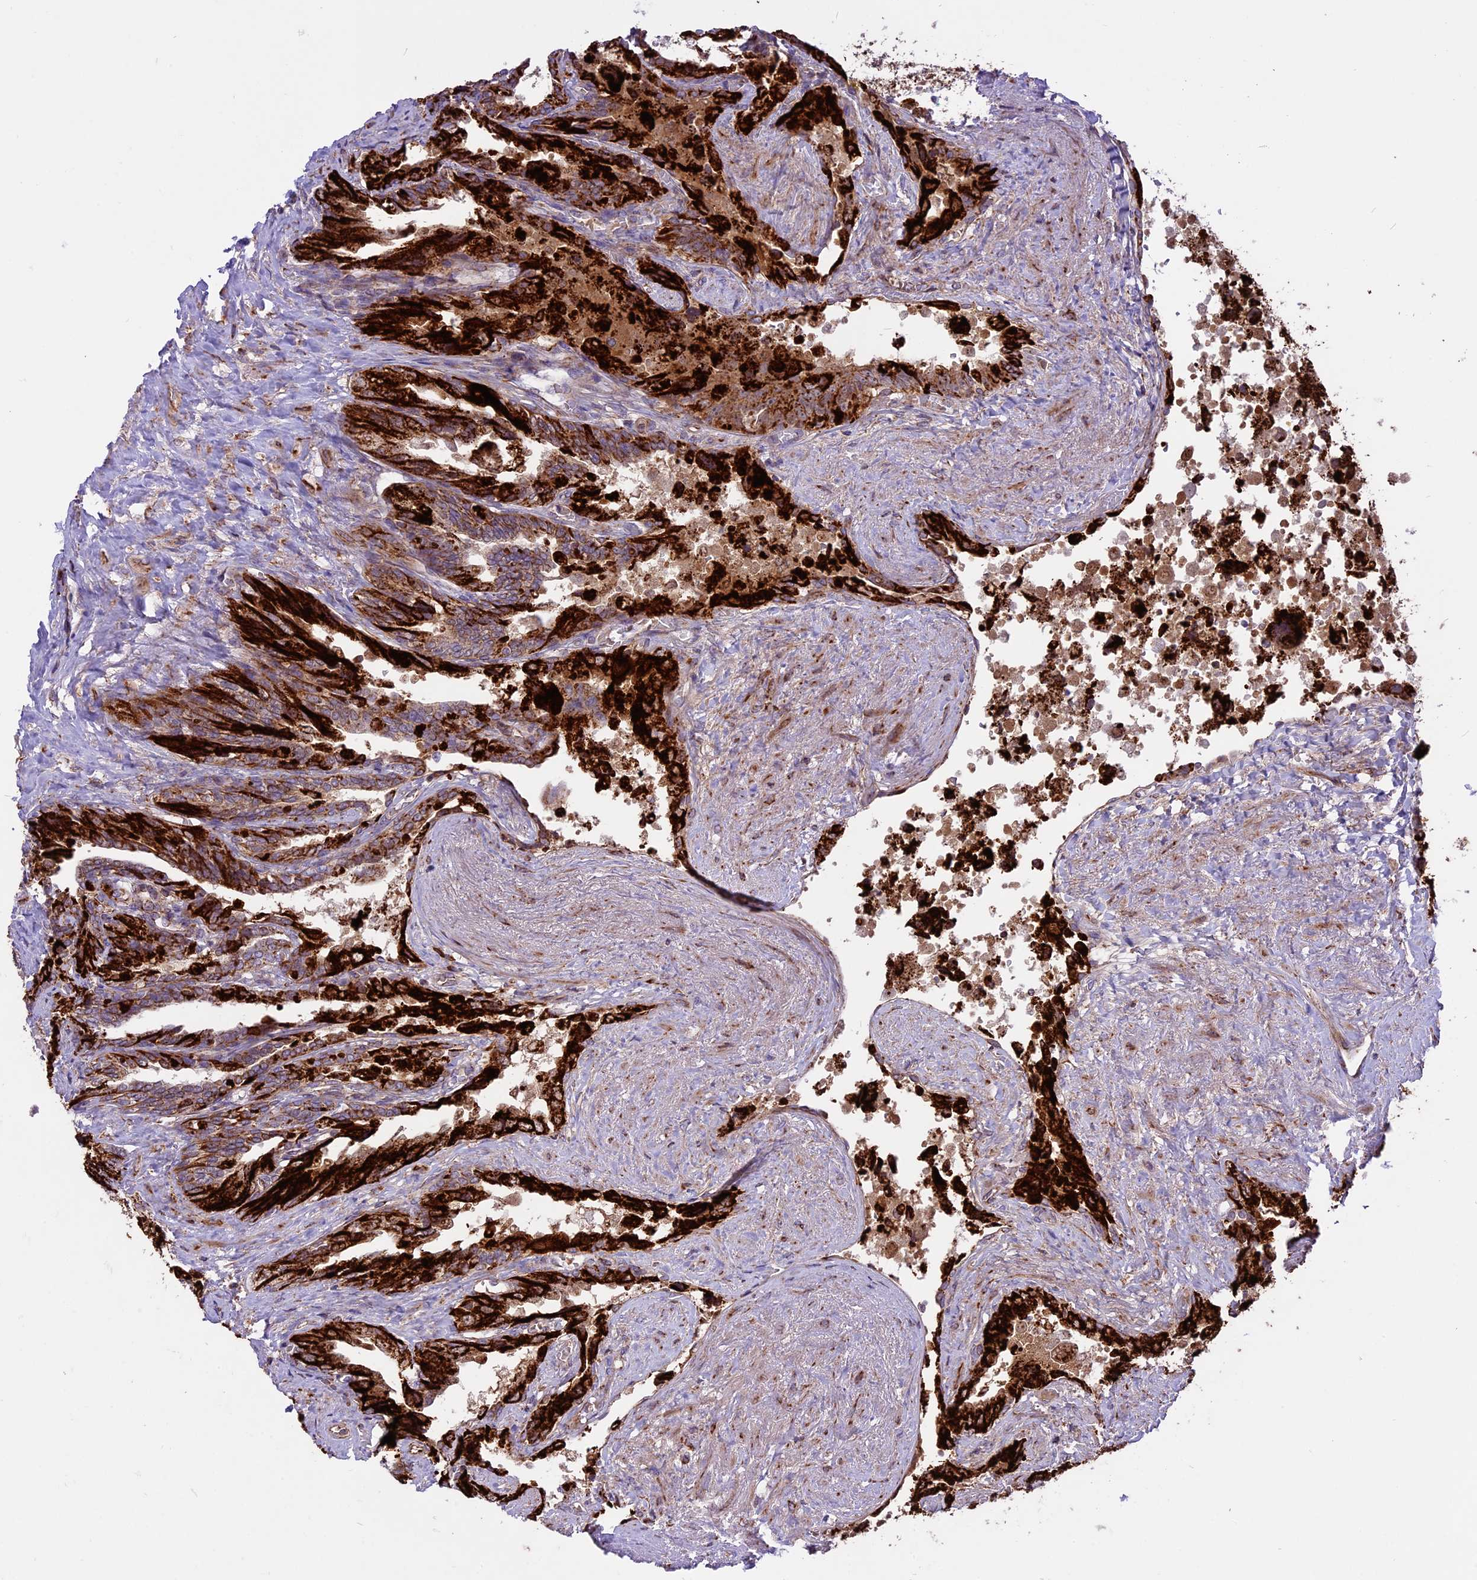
{"staining": {"intensity": "strong", "quantity": ">75%", "location": "cytoplasmic/membranous"}, "tissue": "seminal vesicle", "cell_type": "Glandular cells", "image_type": "normal", "snomed": [{"axis": "morphology", "description": "Normal tissue, NOS"}, {"axis": "topography", "description": "Seminal veicle"}, {"axis": "topography", "description": "Peripheral nerve tissue"}], "caption": "The immunohistochemical stain shows strong cytoplasmic/membranous expression in glandular cells of normal seminal vesicle. The staining was performed using DAB to visualize the protein expression in brown, while the nuclei were stained in blue with hematoxylin (Magnification: 20x).", "gene": "COX17", "patient": {"sex": "male", "age": 60}}